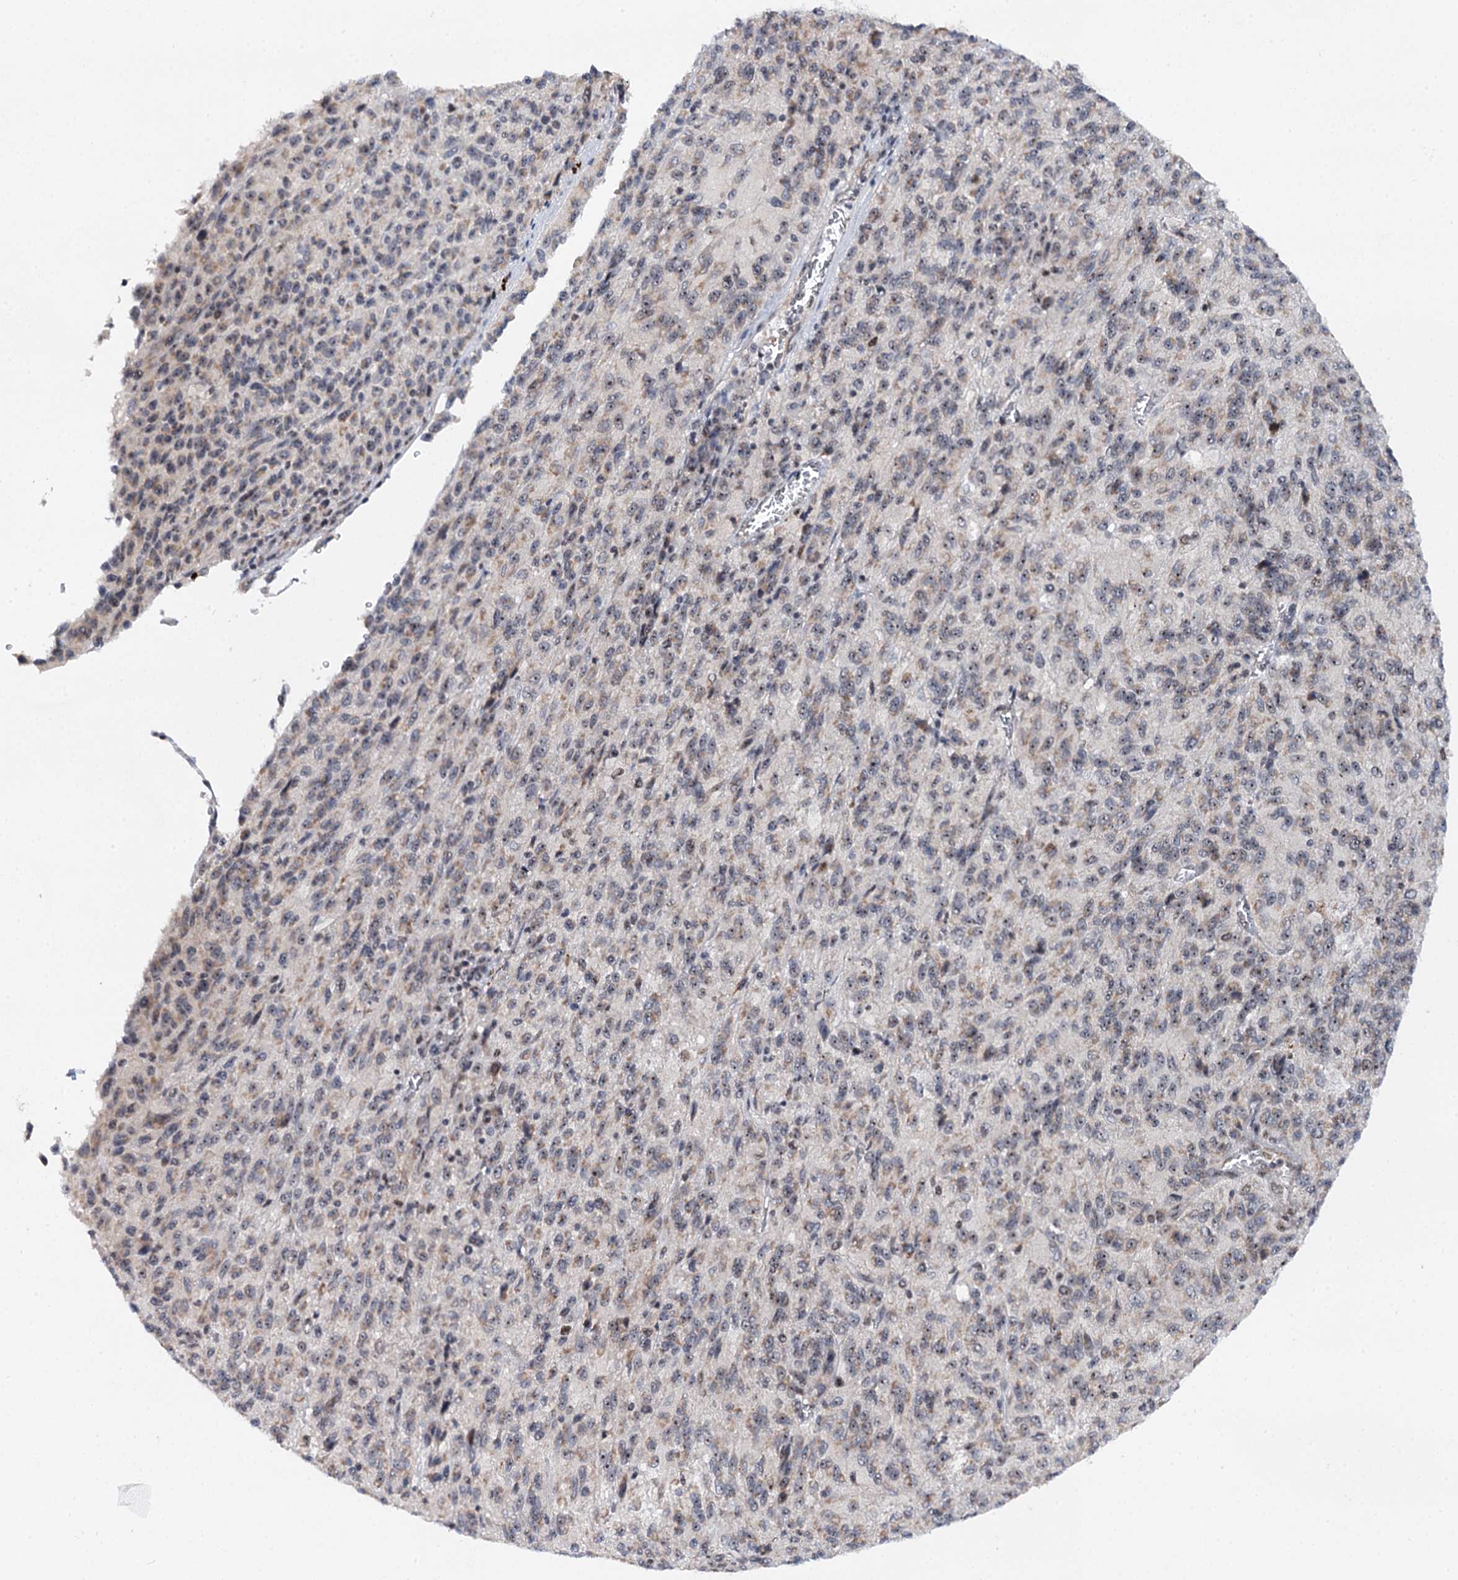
{"staining": {"intensity": "weak", "quantity": "25%-75%", "location": "cytoplasmic/membranous"}, "tissue": "melanoma", "cell_type": "Tumor cells", "image_type": "cancer", "snomed": [{"axis": "morphology", "description": "Malignant melanoma, Metastatic site"}, {"axis": "topography", "description": "Lung"}], "caption": "Brown immunohistochemical staining in human melanoma displays weak cytoplasmic/membranous positivity in approximately 25%-75% of tumor cells.", "gene": "BUD13", "patient": {"sex": "male", "age": 64}}